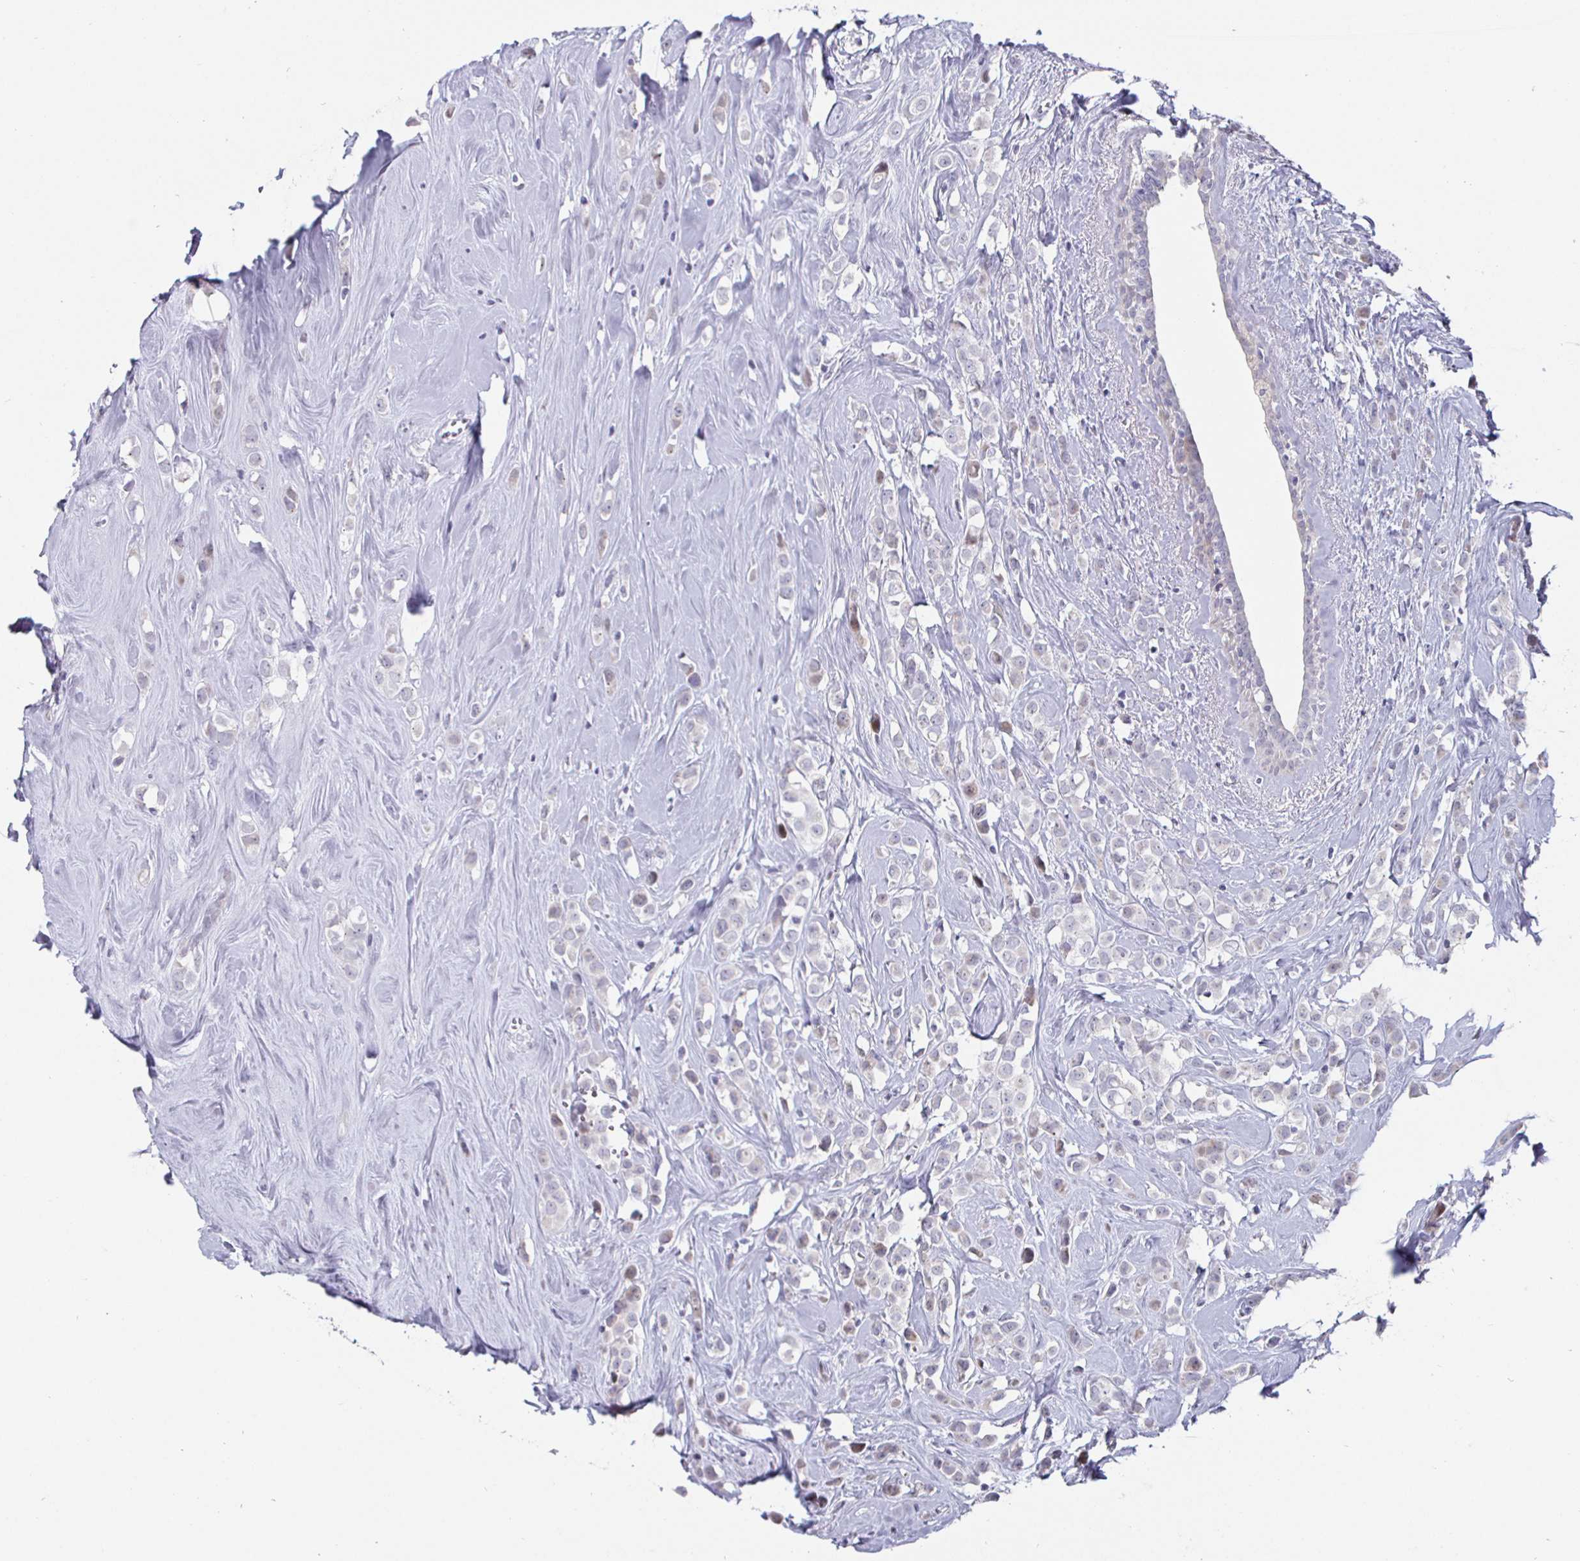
{"staining": {"intensity": "negative", "quantity": "none", "location": "none"}, "tissue": "breast cancer", "cell_type": "Tumor cells", "image_type": "cancer", "snomed": [{"axis": "morphology", "description": "Duct carcinoma"}, {"axis": "topography", "description": "Breast"}], "caption": "Immunohistochemical staining of human breast cancer (intraductal carcinoma) shows no significant positivity in tumor cells. (Brightfield microscopy of DAB (3,3'-diaminobenzidine) IHC at high magnification).", "gene": "DMRTB1", "patient": {"sex": "female", "age": 80}}